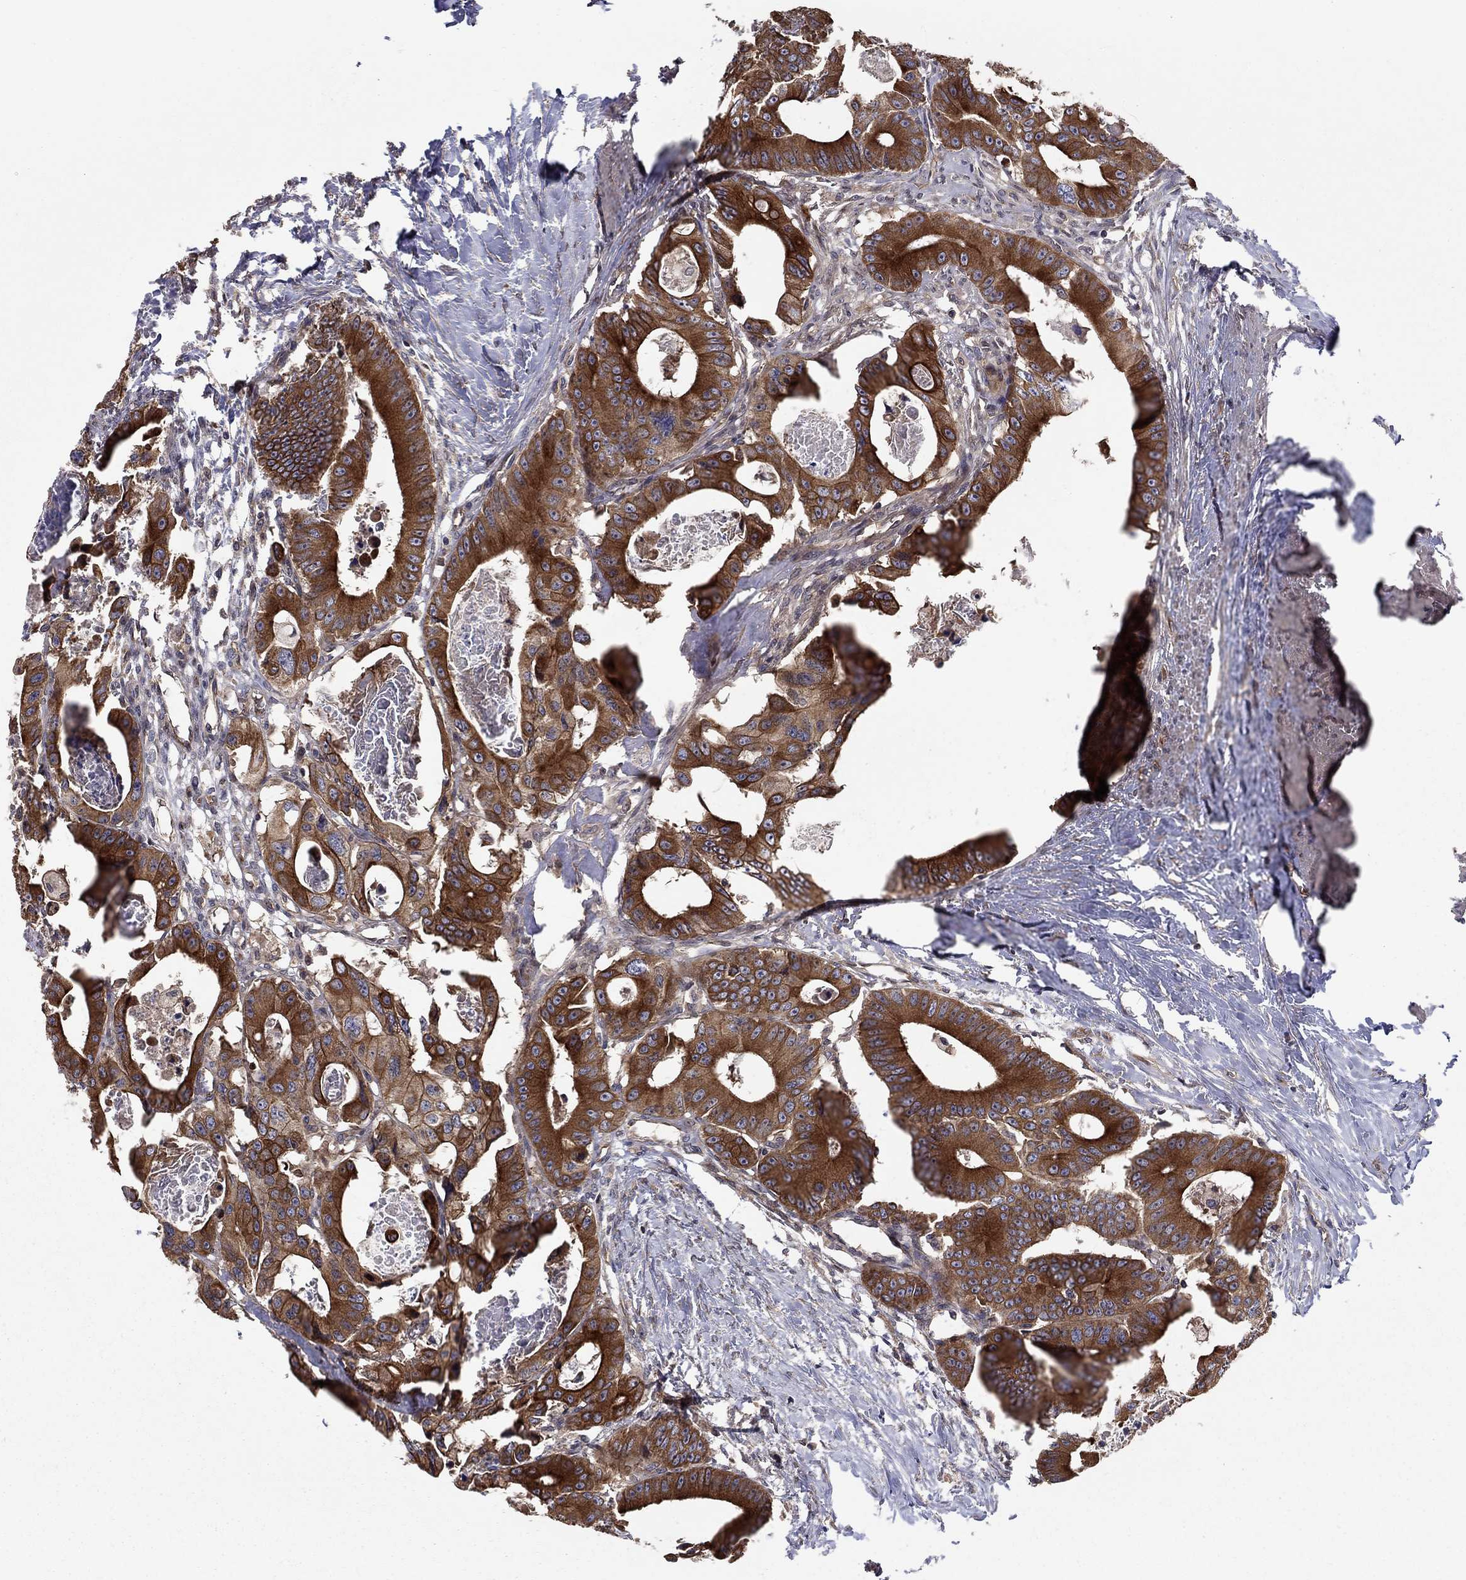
{"staining": {"intensity": "strong", "quantity": "25%-75%", "location": "cytoplasmic/membranous"}, "tissue": "colorectal cancer", "cell_type": "Tumor cells", "image_type": "cancer", "snomed": [{"axis": "morphology", "description": "Adenocarcinoma, NOS"}, {"axis": "topography", "description": "Rectum"}], "caption": "Strong cytoplasmic/membranous positivity for a protein is appreciated in approximately 25%-75% of tumor cells of adenocarcinoma (colorectal) using immunohistochemistry.", "gene": "BMERB1", "patient": {"sex": "male", "age": 64}}